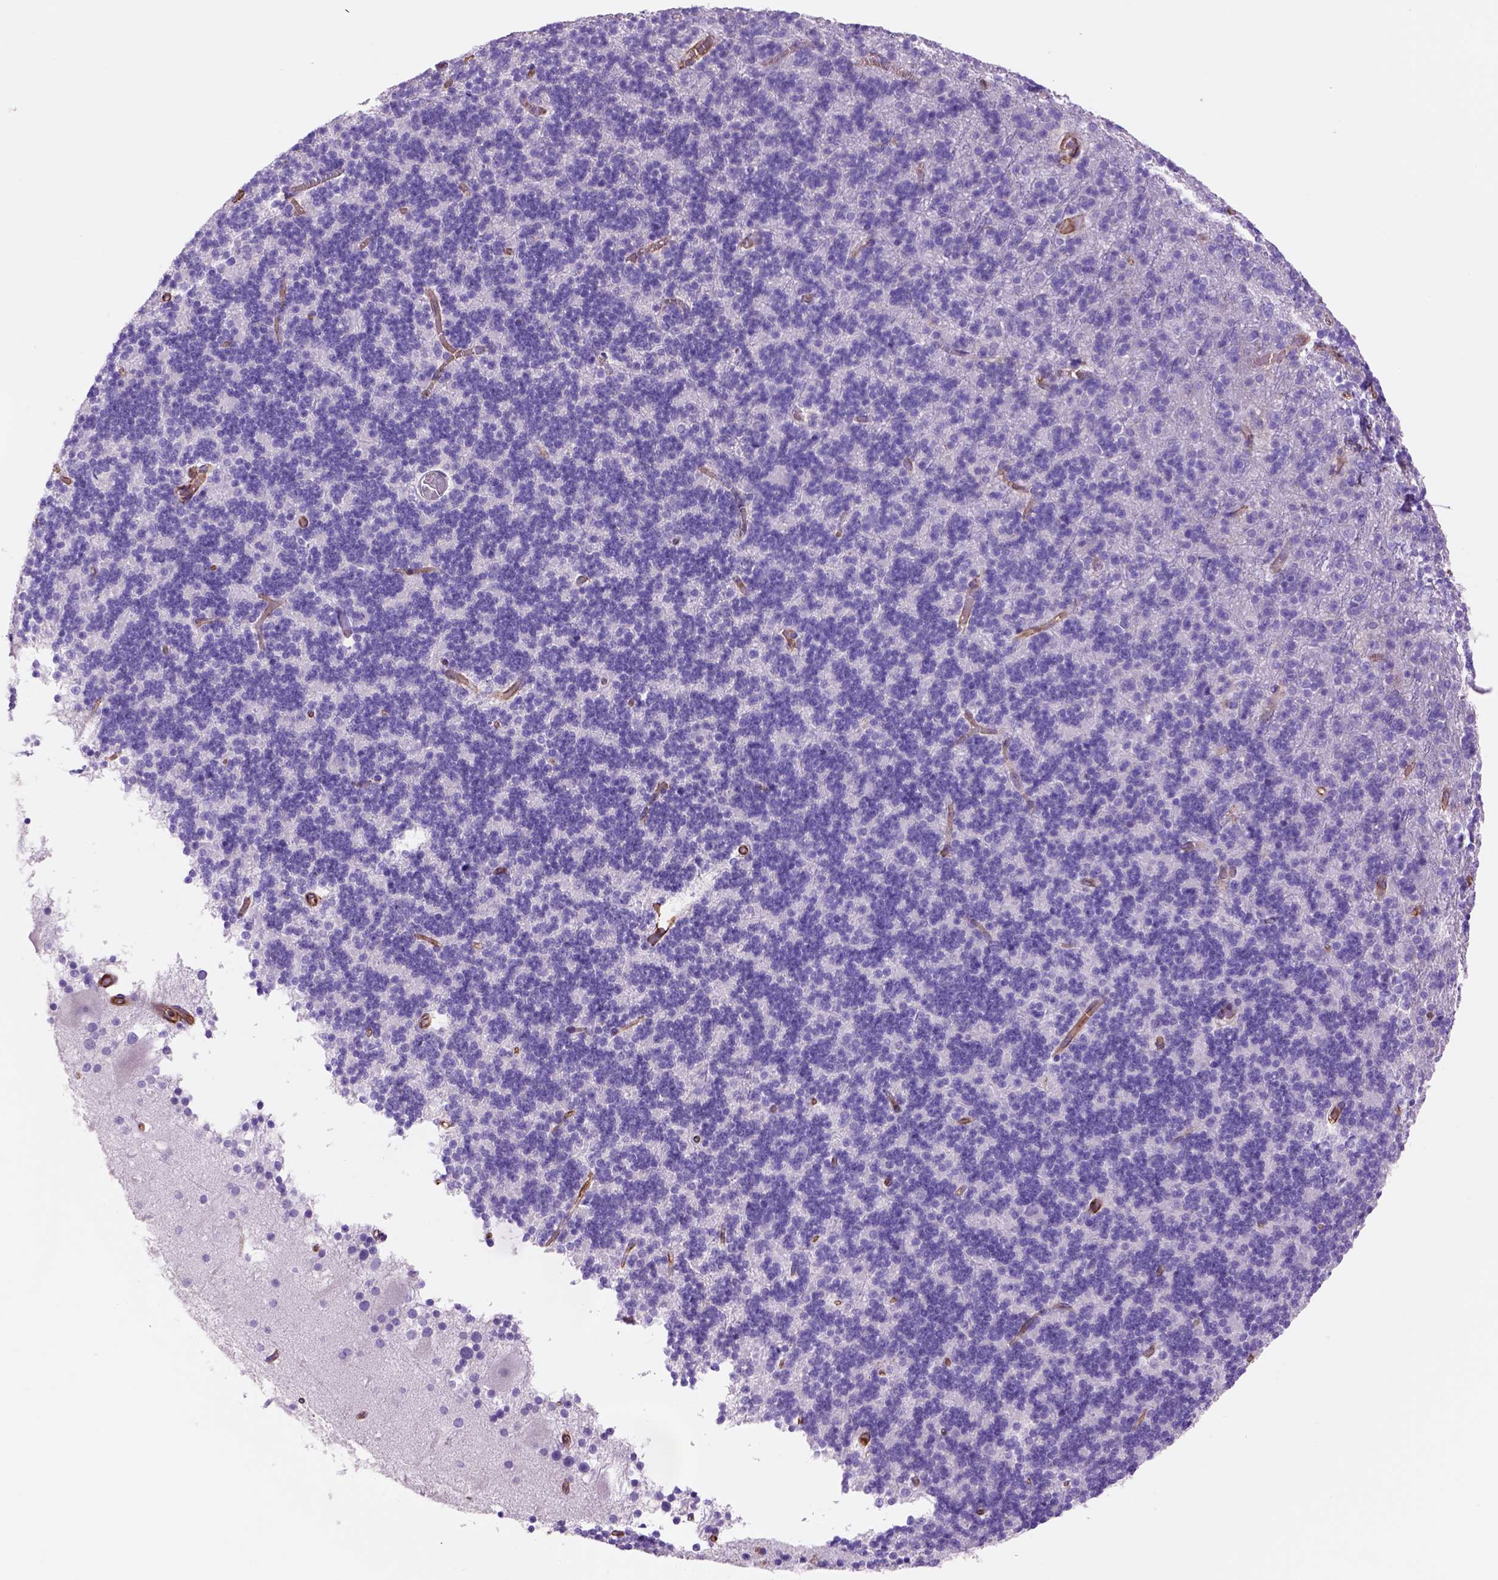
{"staining": {"intensity": "negative", "quantity": "none", "location": "none"}, "tissue": "cerebellum", "cell_type": "Cells in granular layer", "image_type": "normal", "snomed": [{"axis": "morphology", "description": "Normal tissue, NOS"}, {"axis": "topography", "description": "Cerebellum"}], "caption": "A high-resolution image shows immunohistochemistry staining of benign cerebellum, which shows no significant expression in cells in granular layer. (DAB immunohistochemistry visualized using brightfield microscopy, high magnification).", "gene": "ZZZ3", "patient": {"sex": "male", "age": 70}}